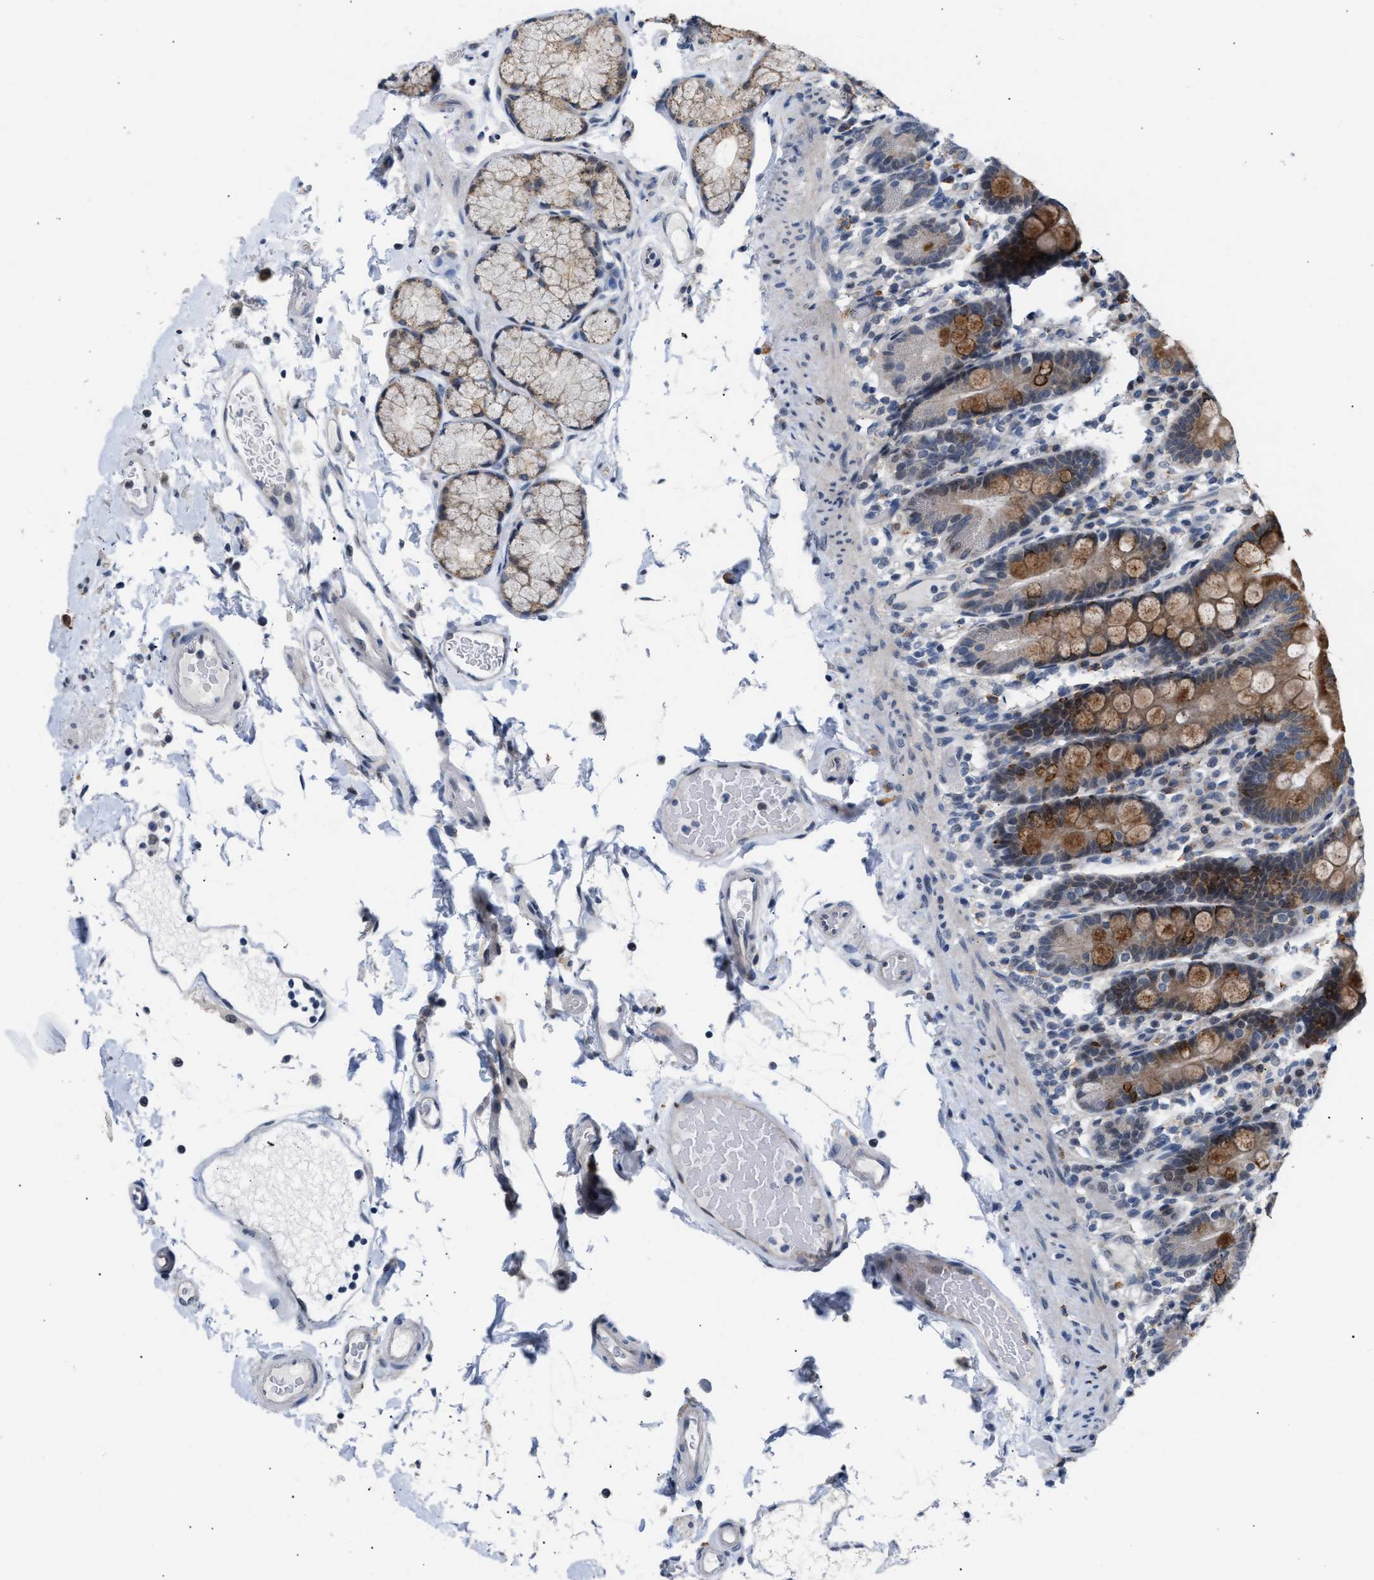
{"staining": {"intensity": "strong", "quantity": ">75%", "location": "cytoplasmic/membranous"}, "tissue": "duodenum", "cell_type": "Glandular cells", "image_type": "normal", "snomed": [{"axis": "morphology", "description": "Normal tissue, NOS"}, {"axis": "topography", "description": "Small intestine, NOS"}], "caption": "This micrograph demonstrates immunohistochemistry staining of normal human duodenum, with high strong cytoplasmic/membranous staining in about >75% of glandular cells.", "gene": "TXNRD3", "patient": {"sex": "female", "age": 71}}